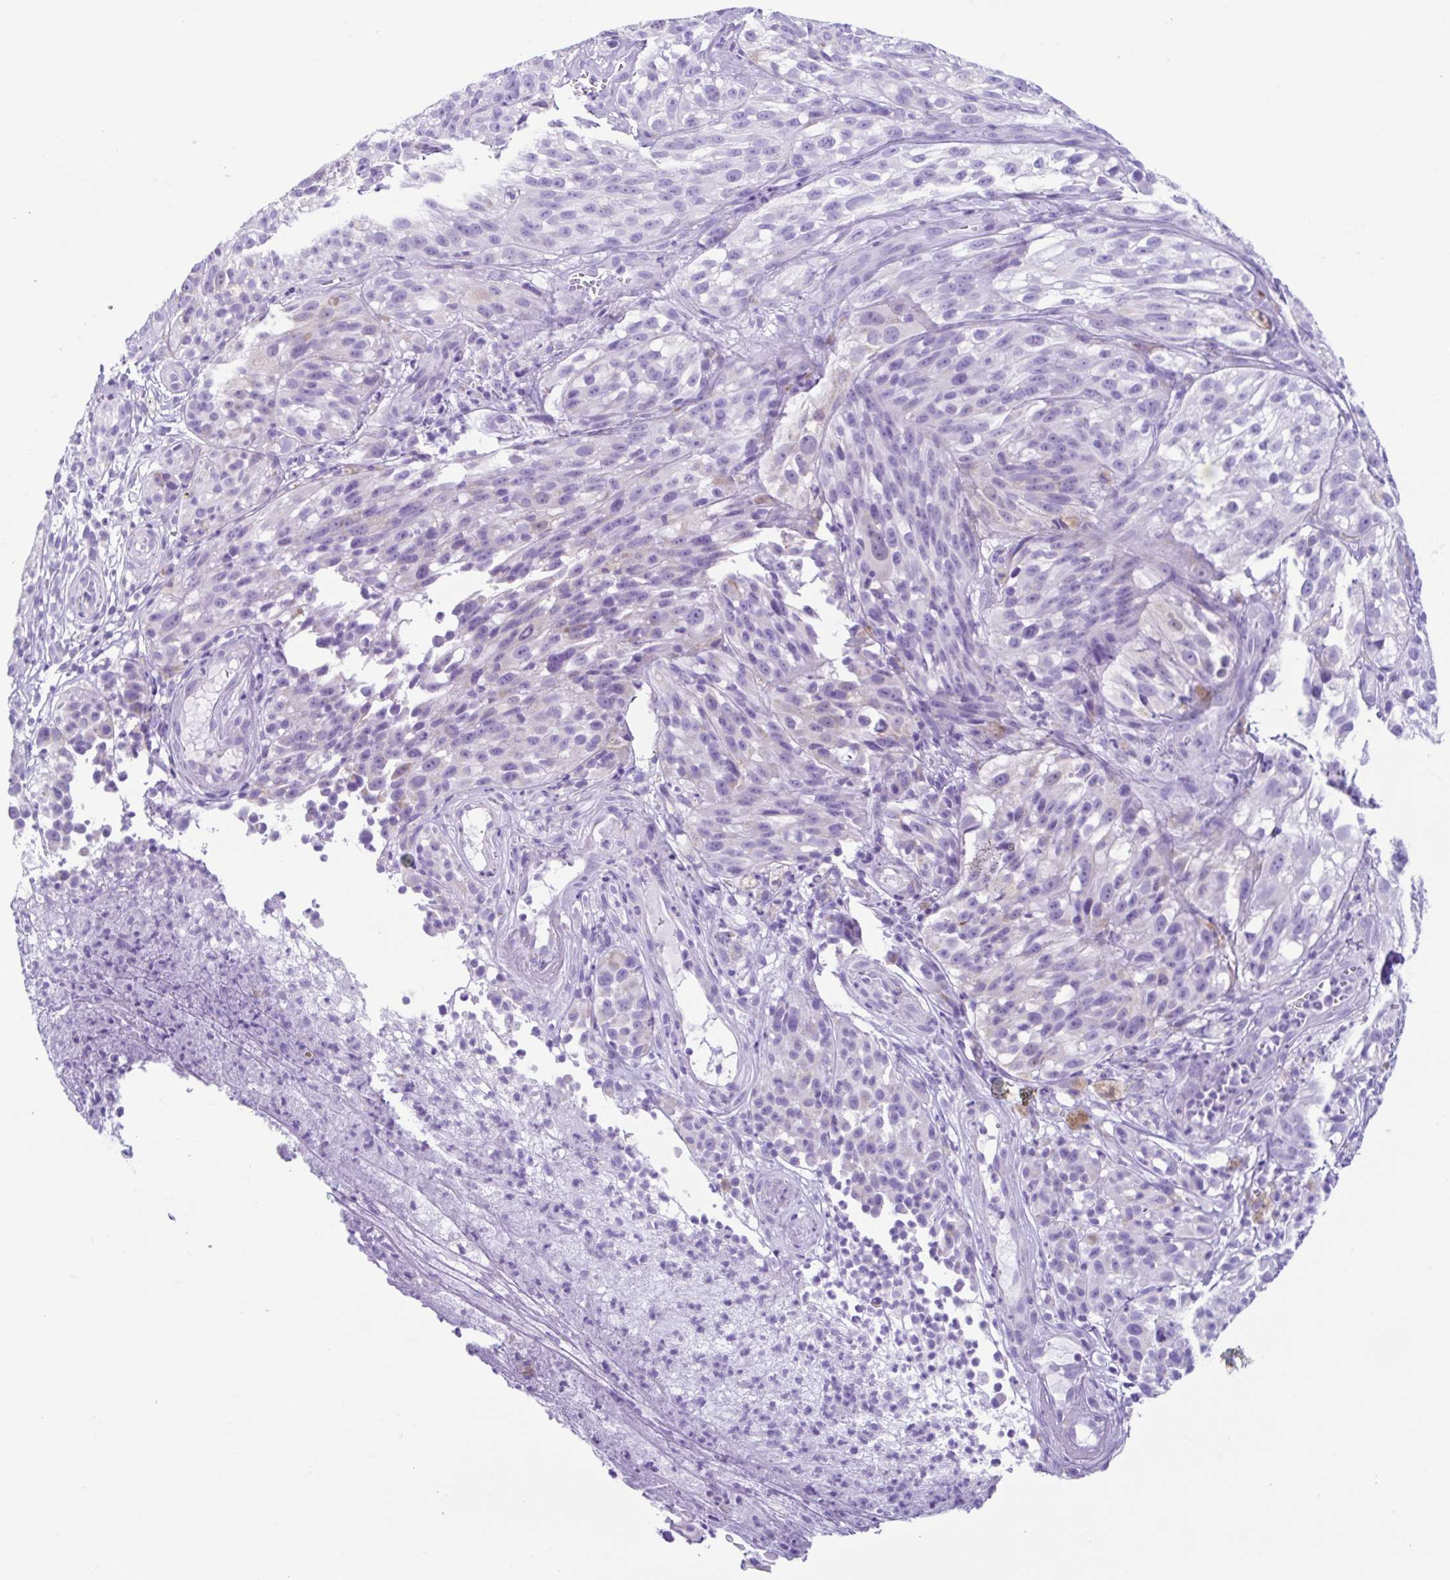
{"staining": {"intensity": "negative", "quantity": "none", "location": "none"}, "tissue": "melanoma", "cell_type": "Tumor cells", "image_type": "cancer", "snomed": [{"axis": "morphology", "description": "Malignant melanoma, NOS"}, {"axis": "topography", "description": "Skin"}], "caption": "The image reveals no significant expression in tumor cells of melanoma.", "gene": "ACTRT3", "patient": {"sex": "female", "age": 85}}